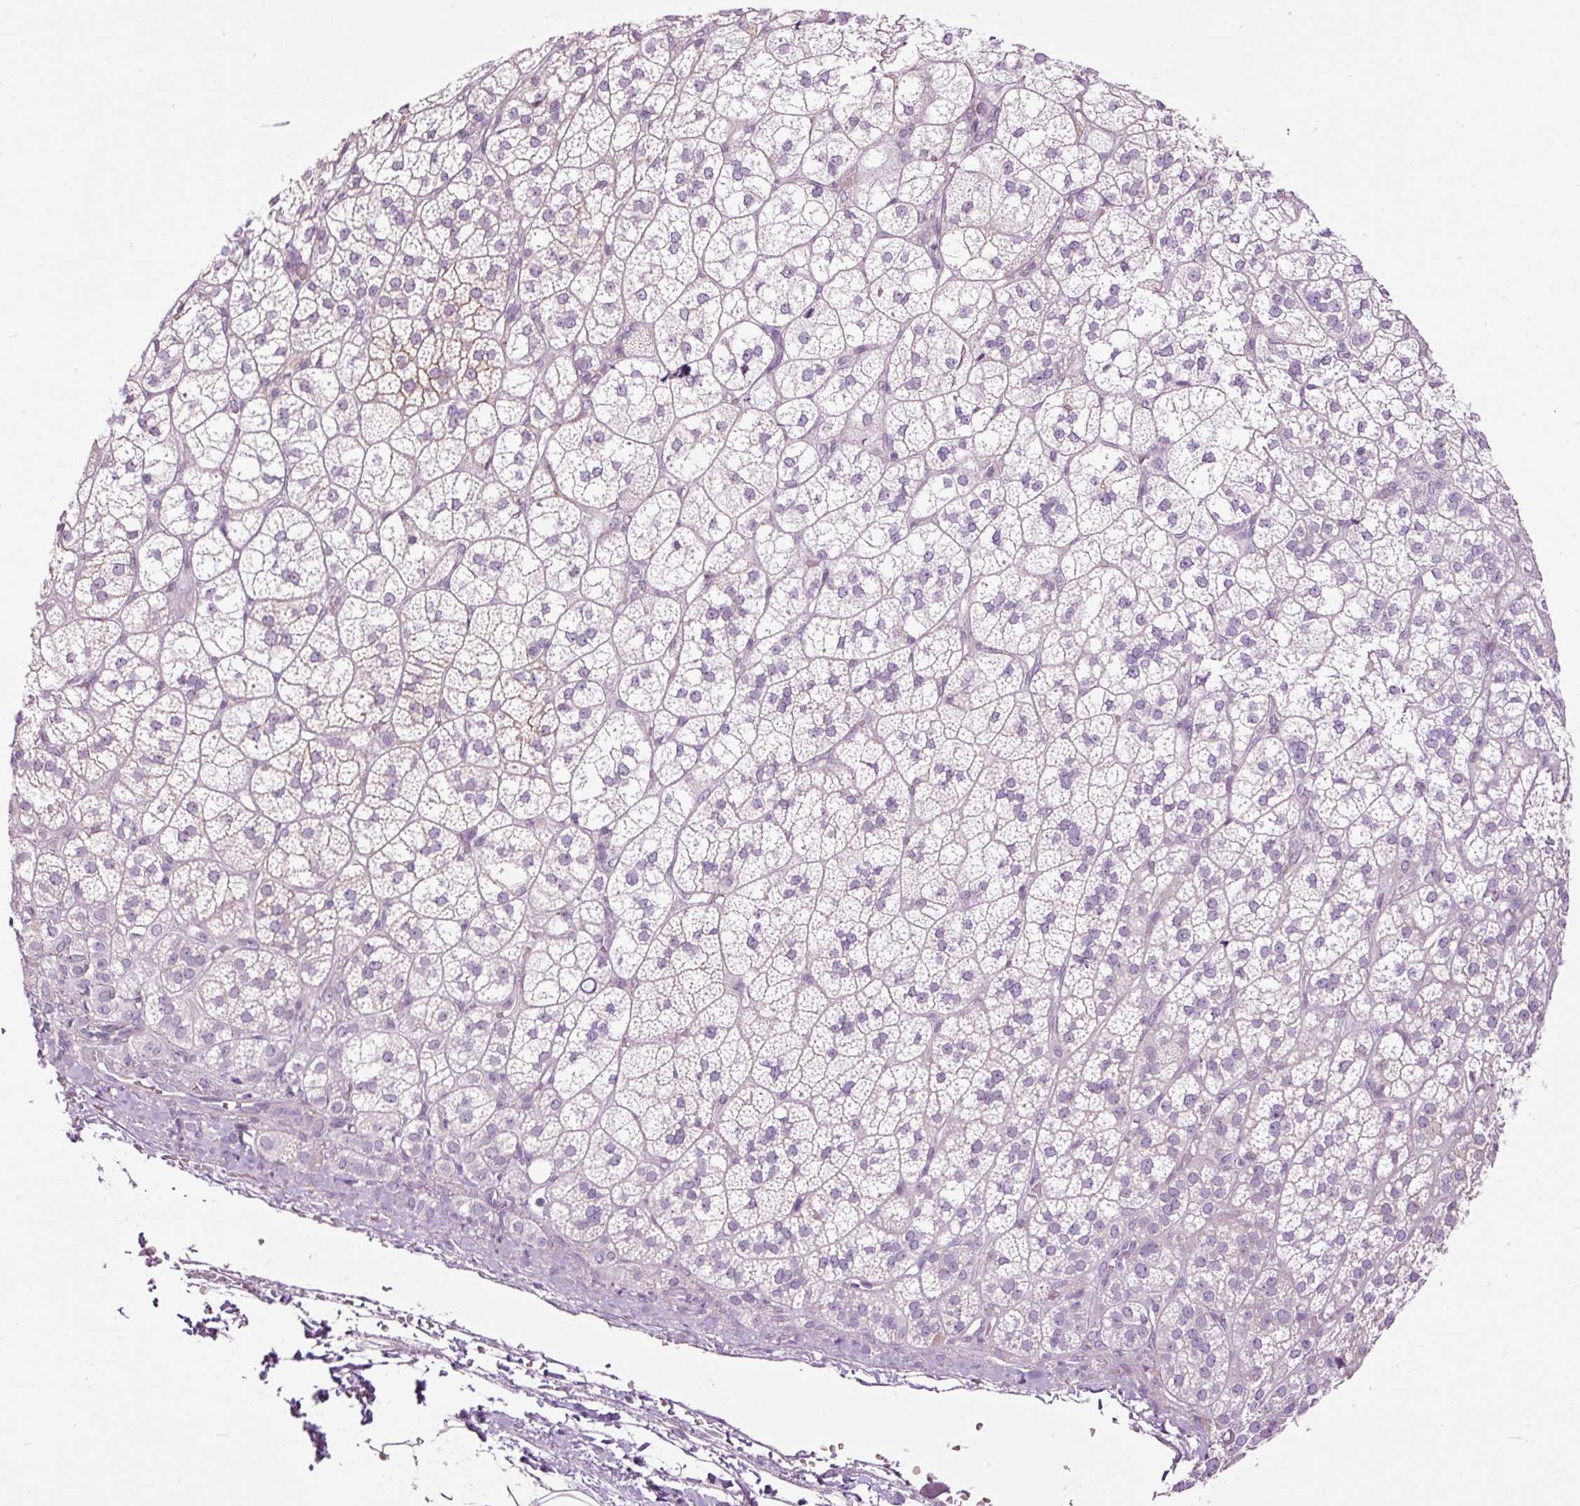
{"staining": {"intensity": "moderate", "quantity": "25%-75%", "location": "cytoplasmic/membranous"}, "tissue": "adrenal gland", "cell_type": "Glandular cells", "image_type": "normal", "snomed": [{"axis": "morphology", "description": "Normal tissue, NOS"}, {"axis": "topography", "description": "Adrenal gland"}], "caption": "A histopathology image of human adrenal gland stained for a protein displays moderate cytoplasmic/membranous brown staining in glandular cells.", "gene": "FCRL4", "patient": {"sex": "female", "age": 60}}